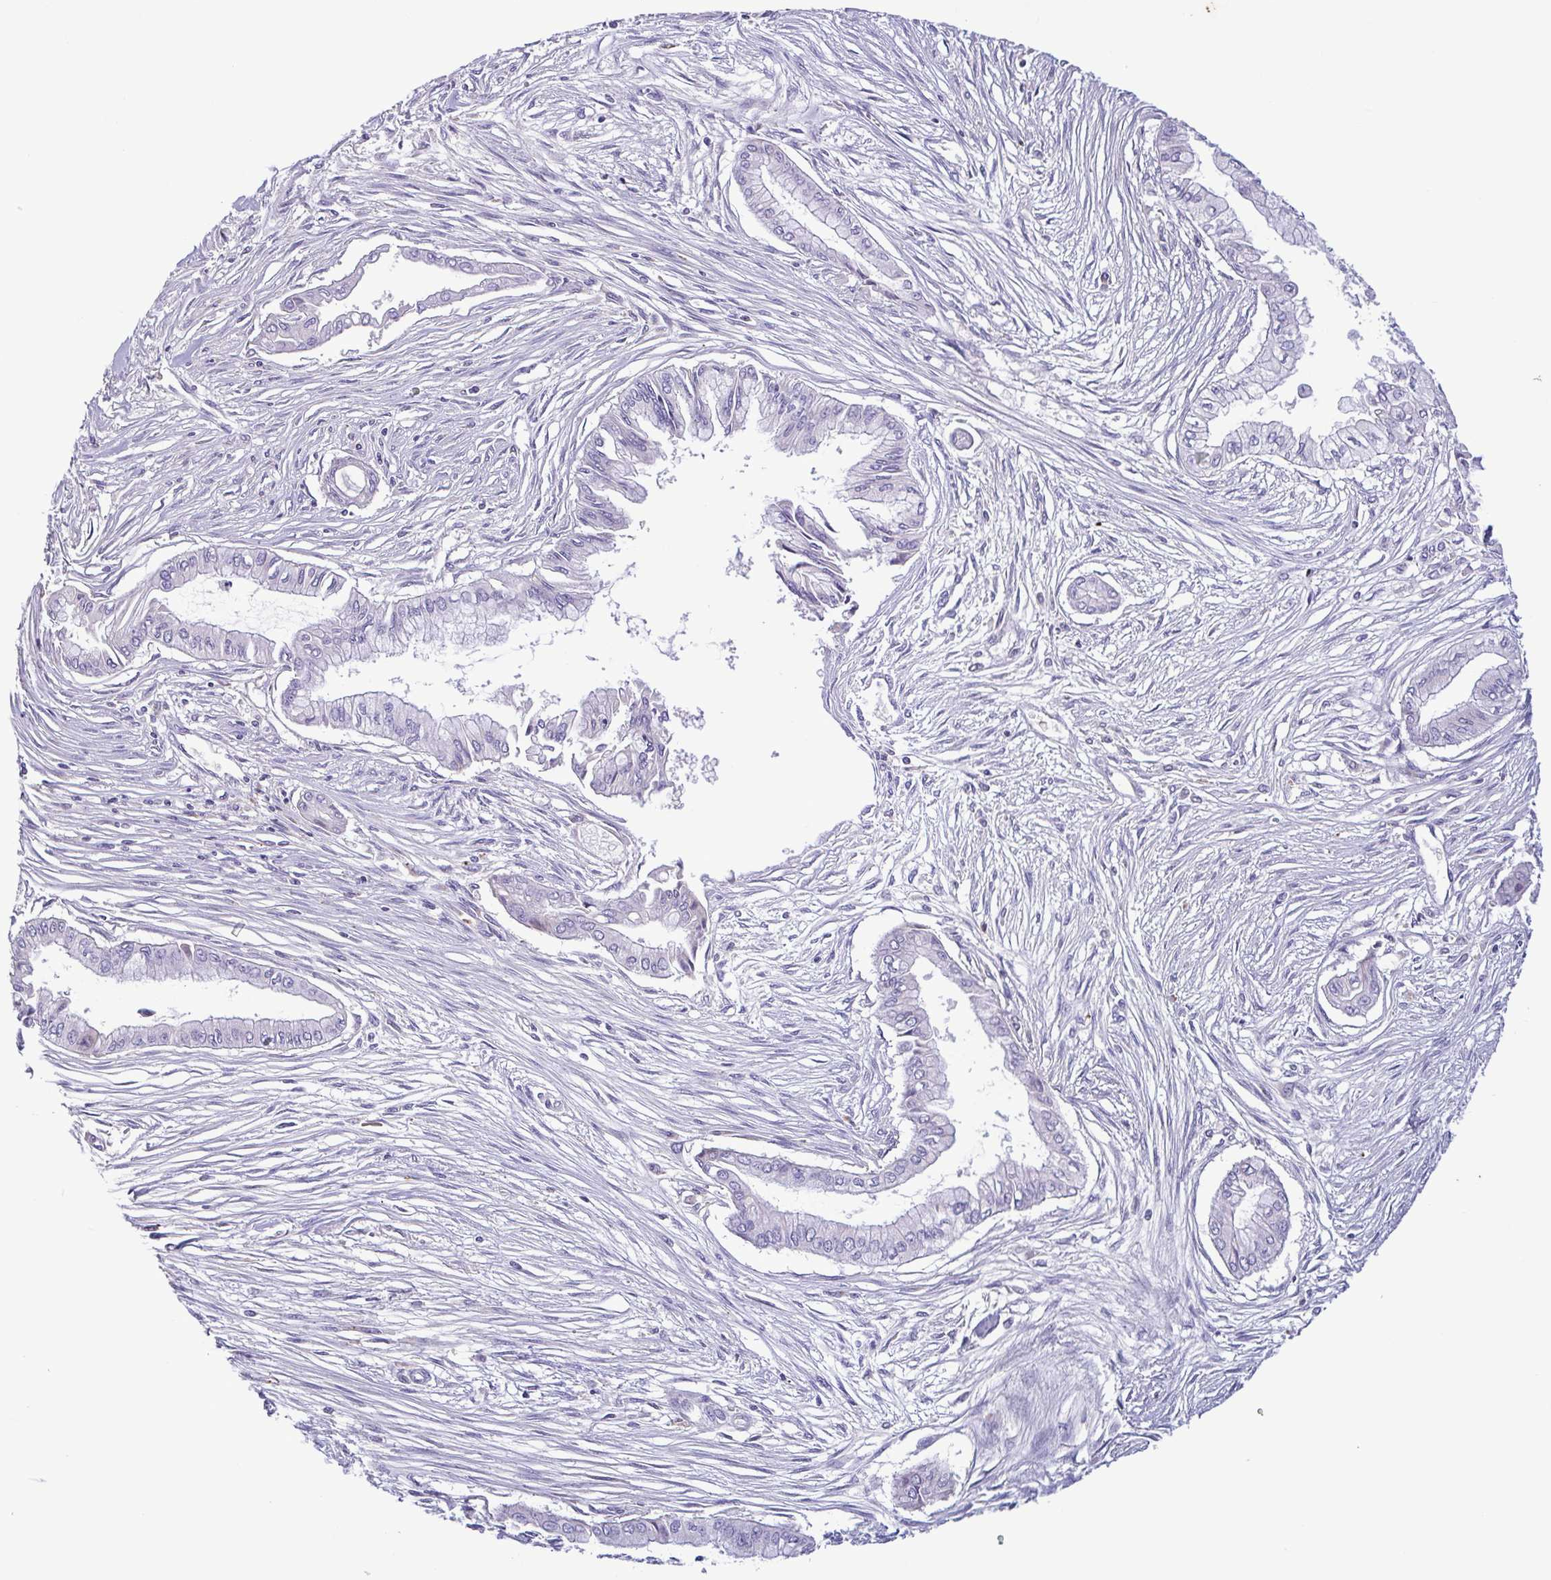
{"staining": {"intensity": "negative", "quantity": "none", "location": "none"}, "tissue": "pancreatic cancer", "cell_type": "Tumor cells", "image_type": "cancer", "snomed": [{"axis": "morphology", "description": "Adenocarcinoma, NOS"}, {"axis": "topography", "description": "Pancreas"}], "caption": "An image of pancreatic adenocarcinoma stained for a protein demonstrates no brown staining in tumor cells.", "gene": "F13B", "patient": {"sex": "female", "age": 68}}